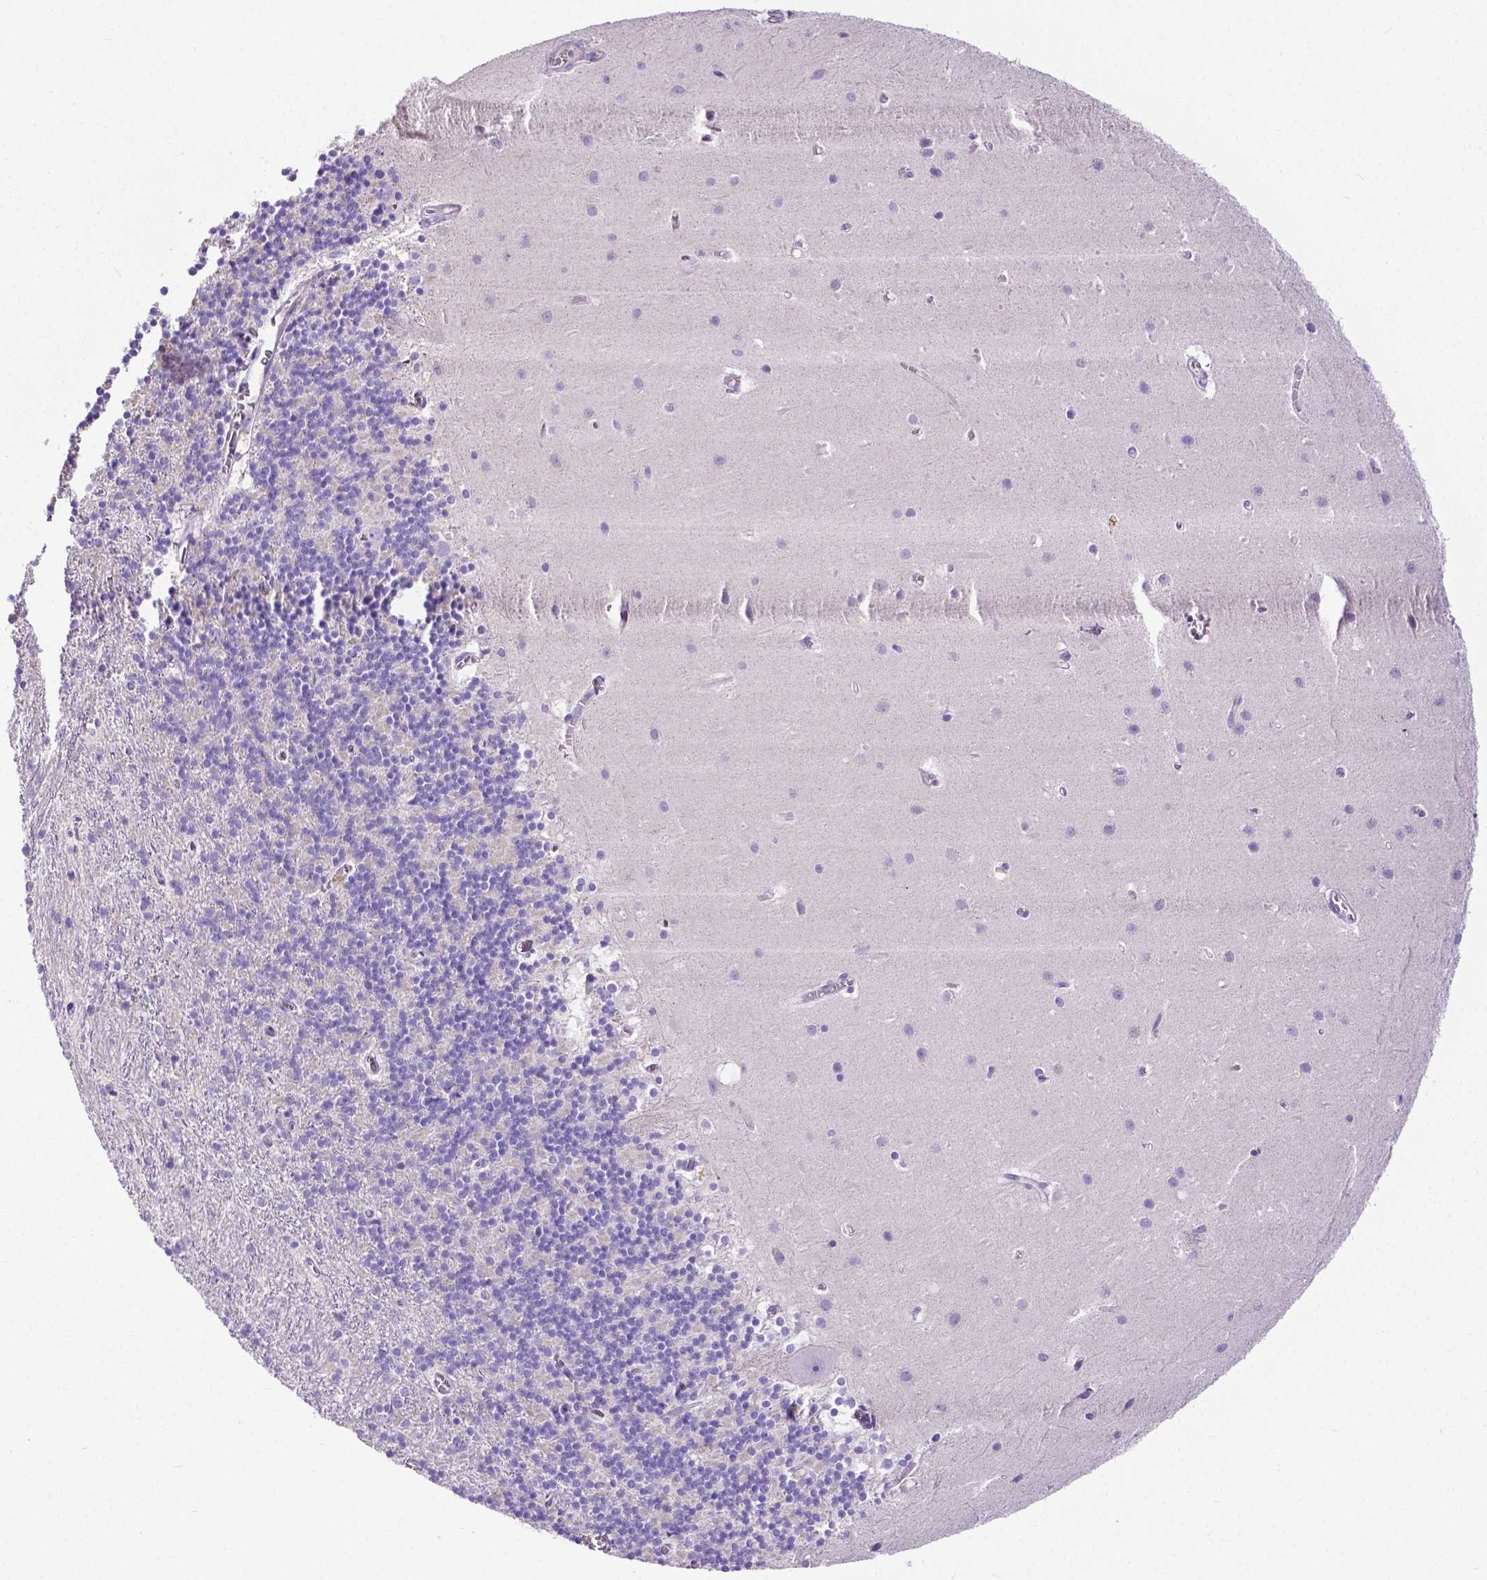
{"staining": {"intensity": "negative", "quantity": "none", "location": "none"}, "tissue": "cerebellum", "cell_type": "Cells in granular layer", "image_type": "normal", "snomed": [{"axis": "morphology", "description": "Normal tissue, NOS"}, {"axis": "topography", "description": "Cerebellum"}], "caption": "High power microscopy micrograph of an IHC micrograph of unremarkable cerebellum, revealing no significant staining in cells in granular layer. The staining is performed using DAB (3,3'-diaminobenzidine) brown chromogen with nuclei counter-stained in using hematoxylin.", "gene": "MMP9", "patient": {"sex": "male", "age": 70}}